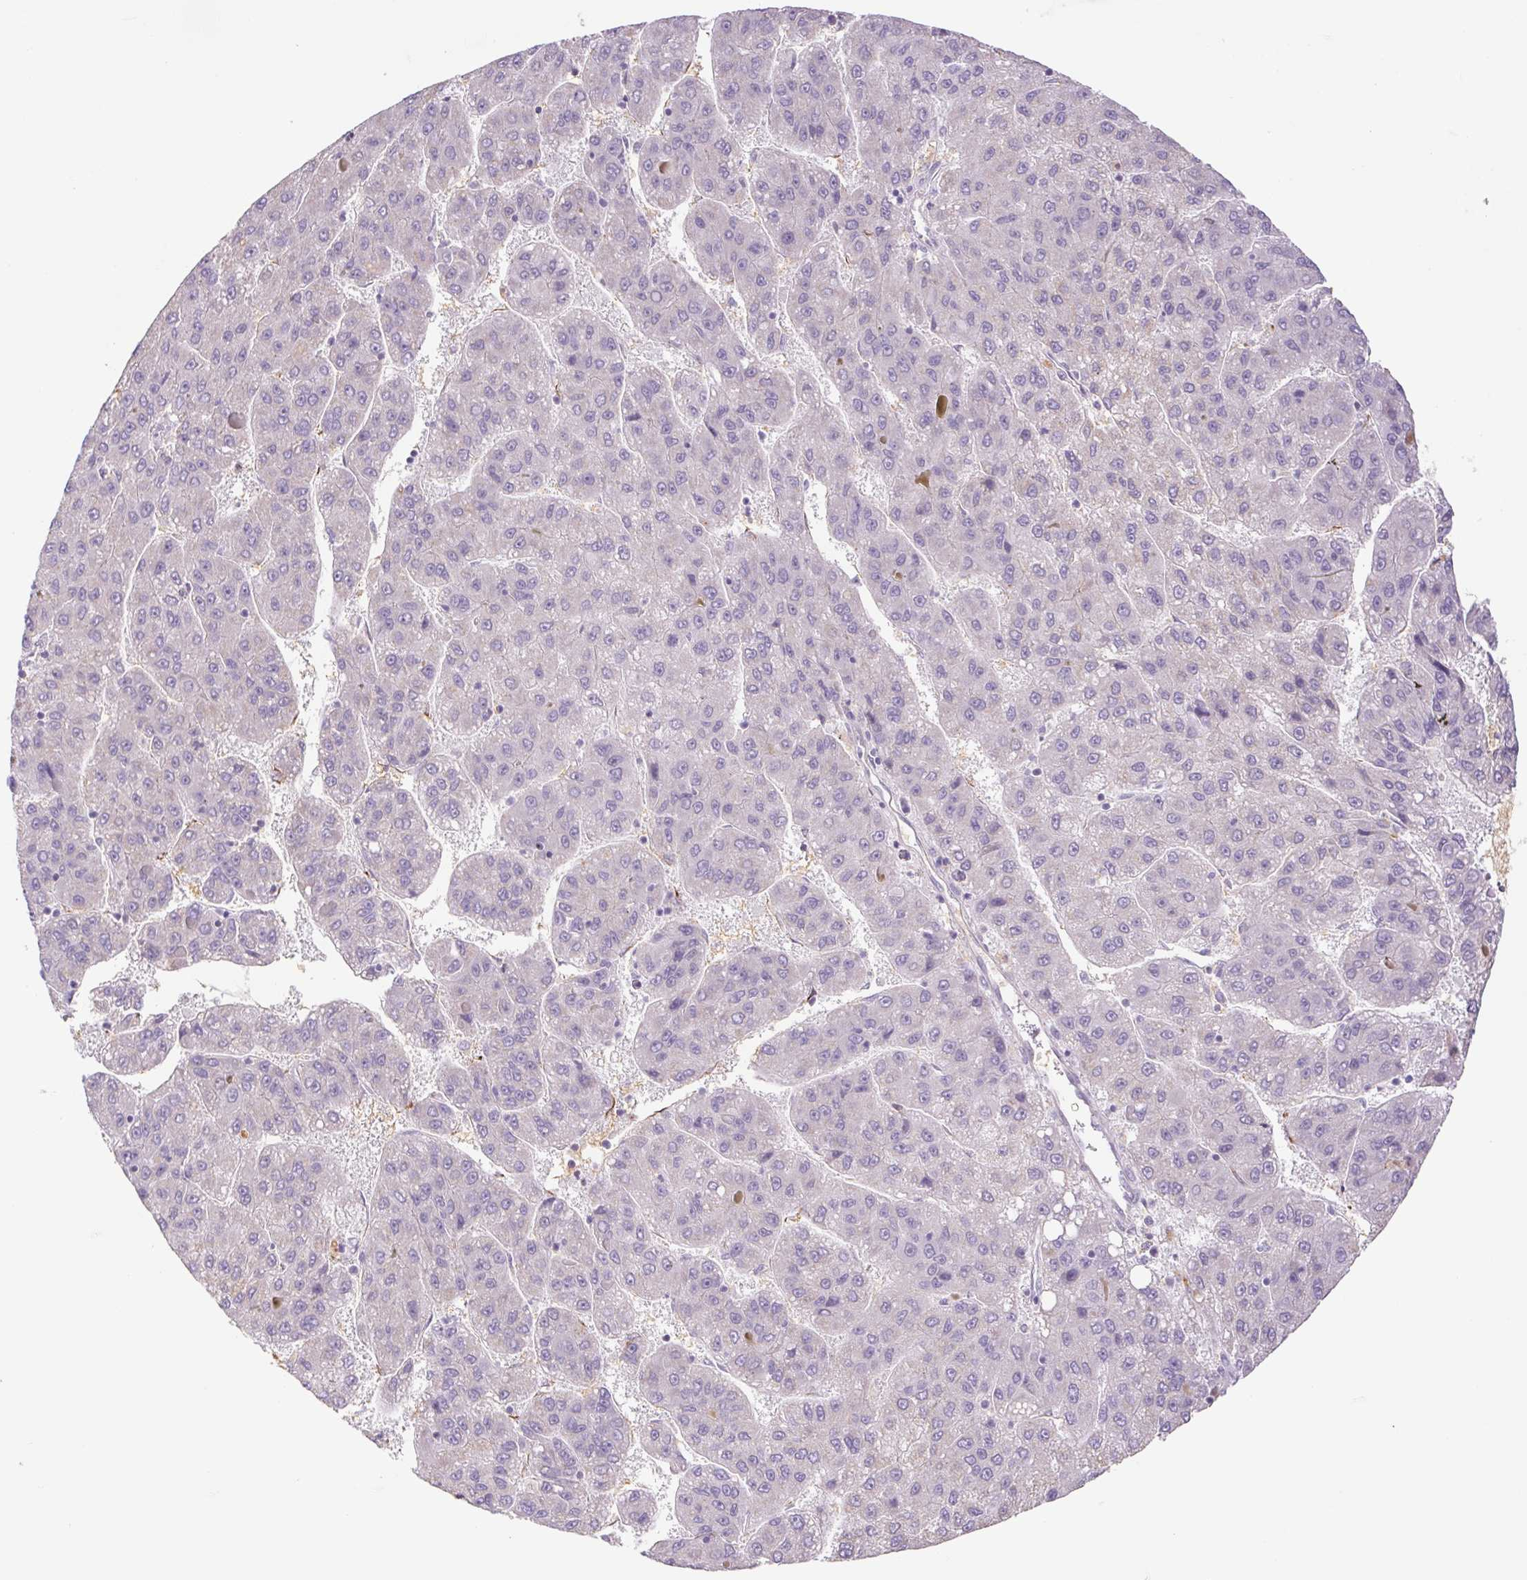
{"staining": {"intensity": "negative", "quantity": "none", "location": "none"}, "tissue": "liver cancer", "cell_type": "Tumor cells", "image_type": "cancer", "snomed": [{"axis": "morphology", "description": "Carcinoma, Hepatocellular, NOS"}, {"axis": "topography", "description": "Liver"}], "caption": "The histopathology image displays no staining of tumor cells in hepatocellular carcinoma (liver).", "gene": "IGFL3", "patient": {"sex": "female", "age": 82}}